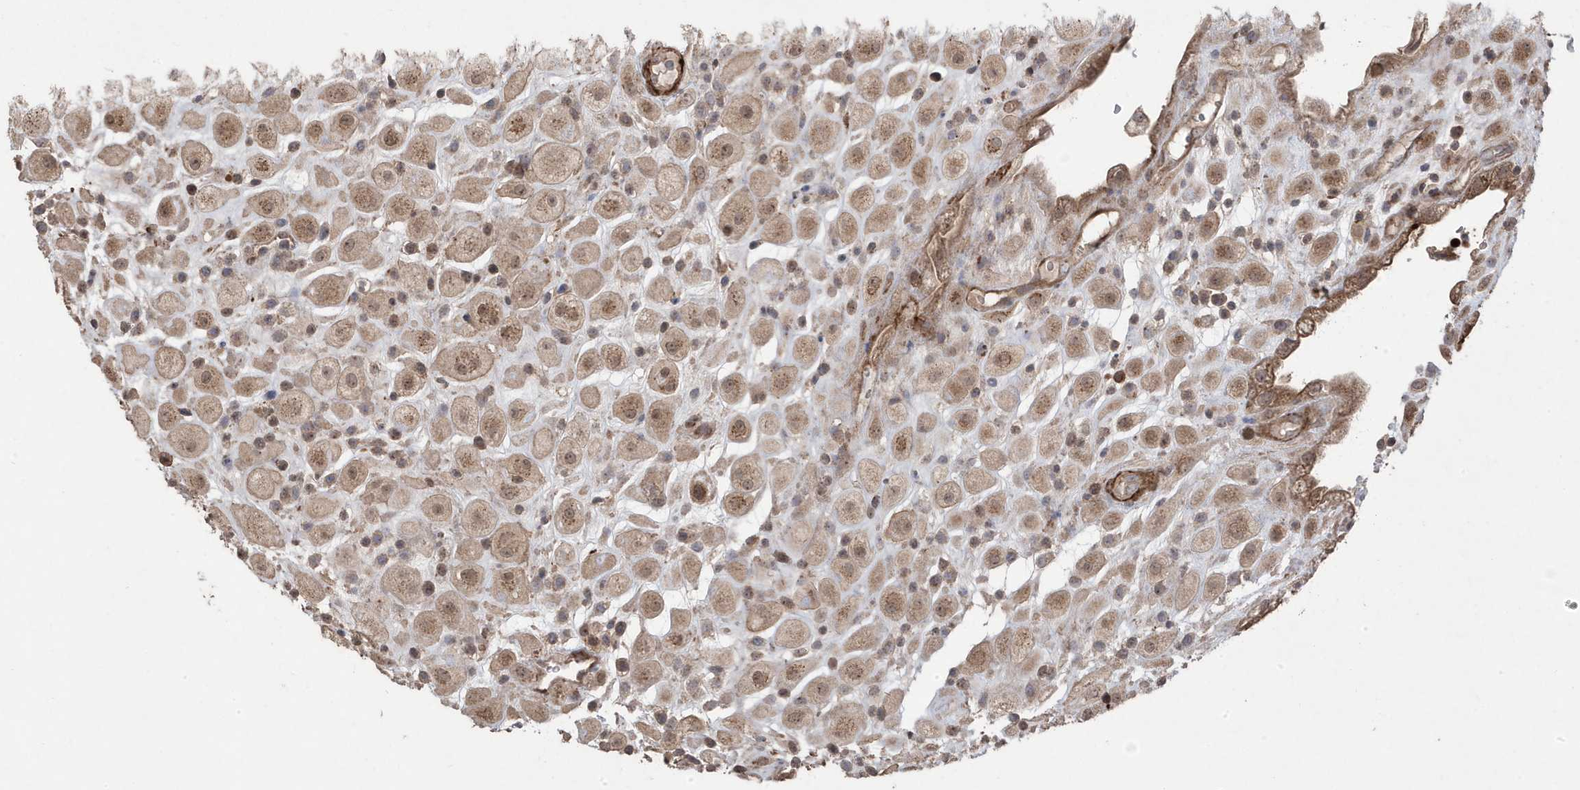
{"staining": {"intensity": "moderate", "quantity": "25%-75%", "location": "cytoplasmic/membranous"}, "tissue": "placenta", "cell_type": "Decidual cells", "image_type": "normal", "snomed": [{"axis": "morphology", "description": "Normal tissue, NOS"}, {"axis": "topography", "description": "Placenta"}], "caption": "The immunohistochemical stain shows moderate cytoplasmic/membranous expression in decidual cells of normal placenta.", "gene": "CETN3", "patient": {"sex": "female", "age": 35}}